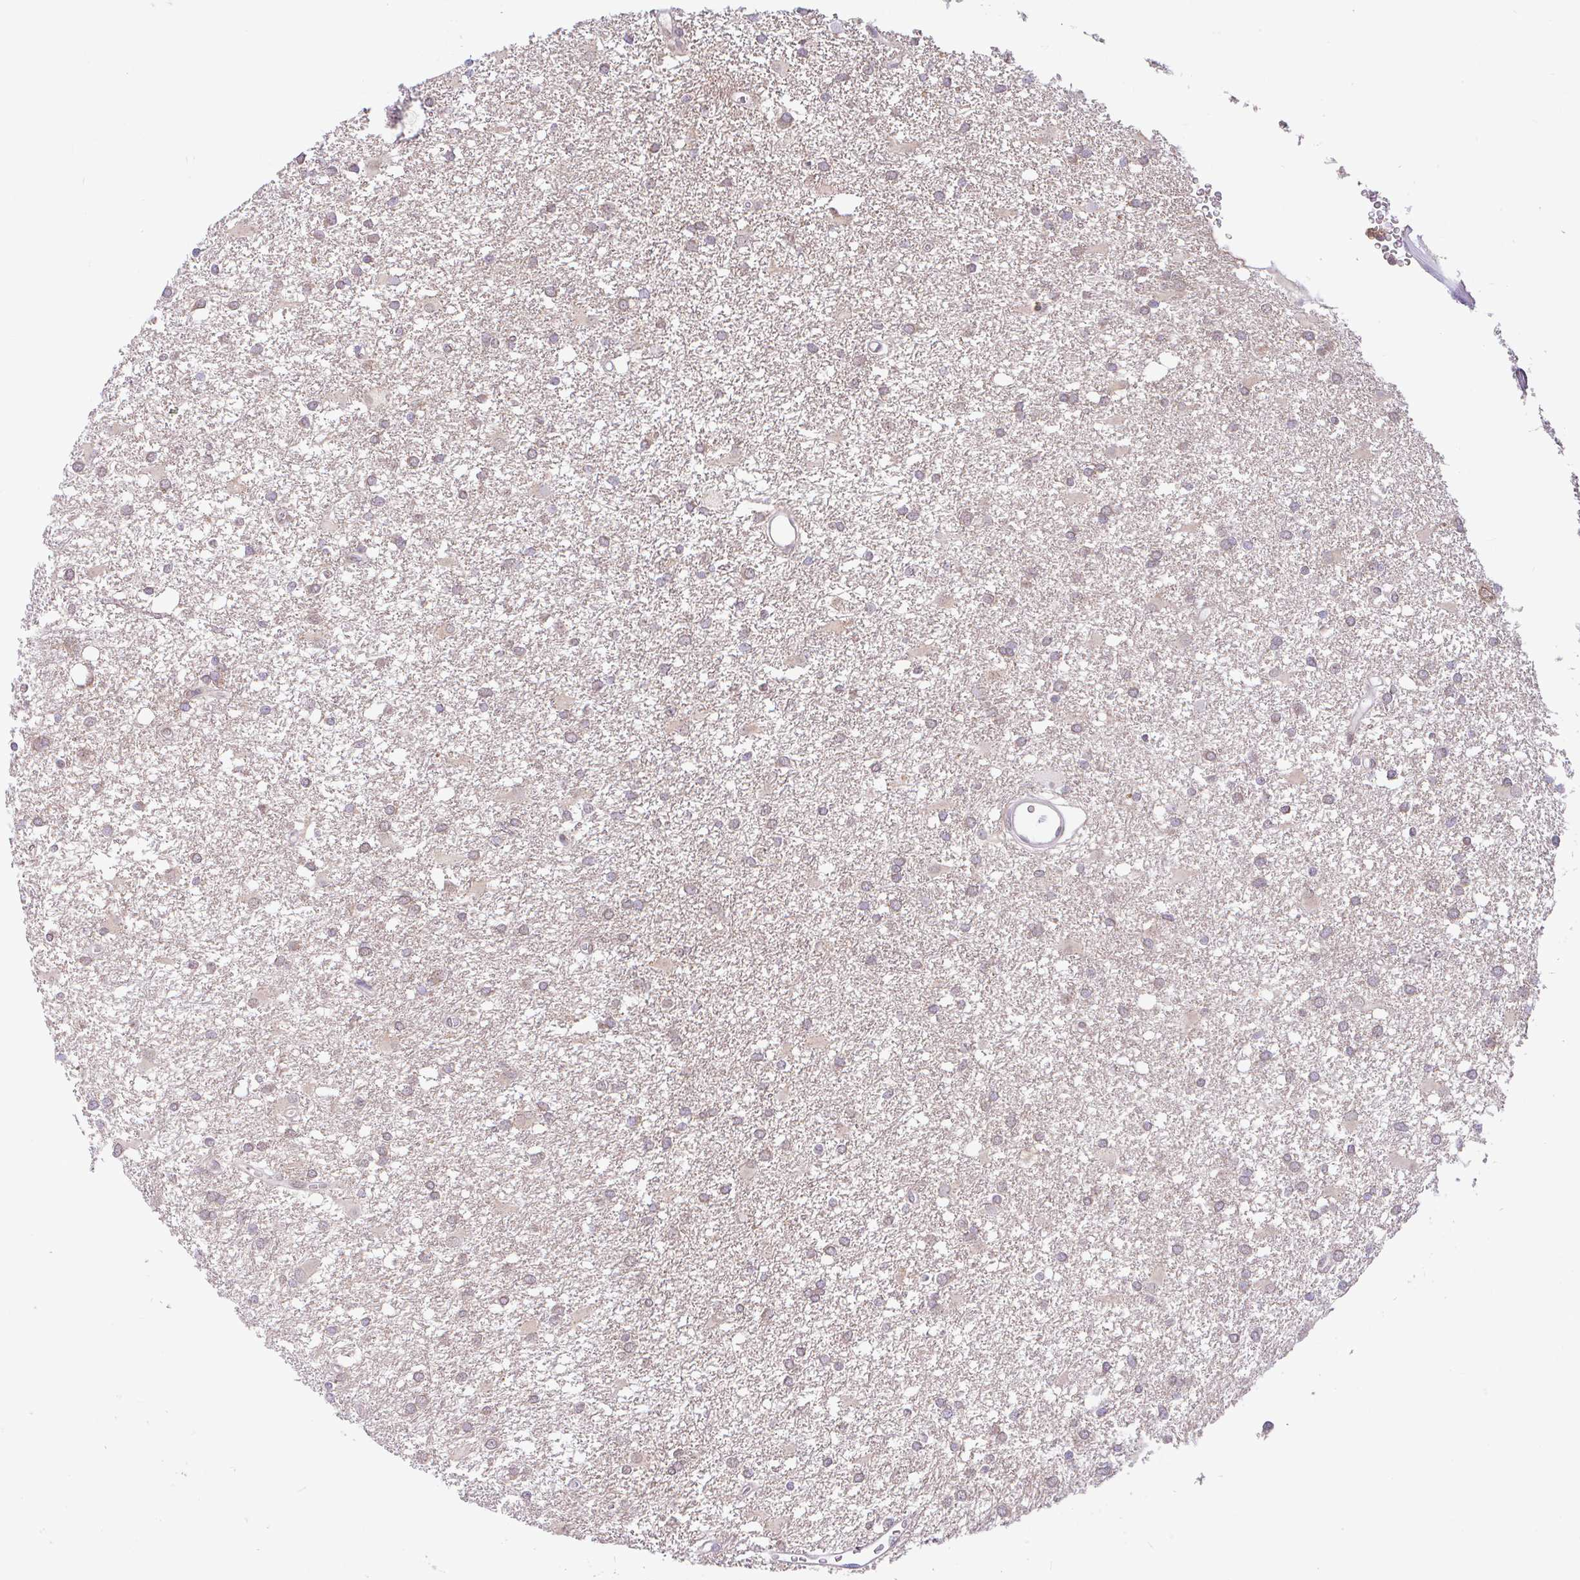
{"staining": {"intensity": "weak", "quantity": "25%-75%", "location": "cytoplasmic/membranous"}, "tissue": "glioma", "cell_type": "Tumor cells", "image_type": "cancer", "snomed": [{"axis": "morphology", "description": "Glioma, malignant, High grade"}, {"axis": "topography", "description": "Brain"}], "caption": "Immunohistochemical staining of human glioma reveals low levels of weak cytoplasmic/membranous staining in approximately 25%-75% of tumor cells.", "gene": "RALBP1", "patient": {"sex": "male", "age": 48}}